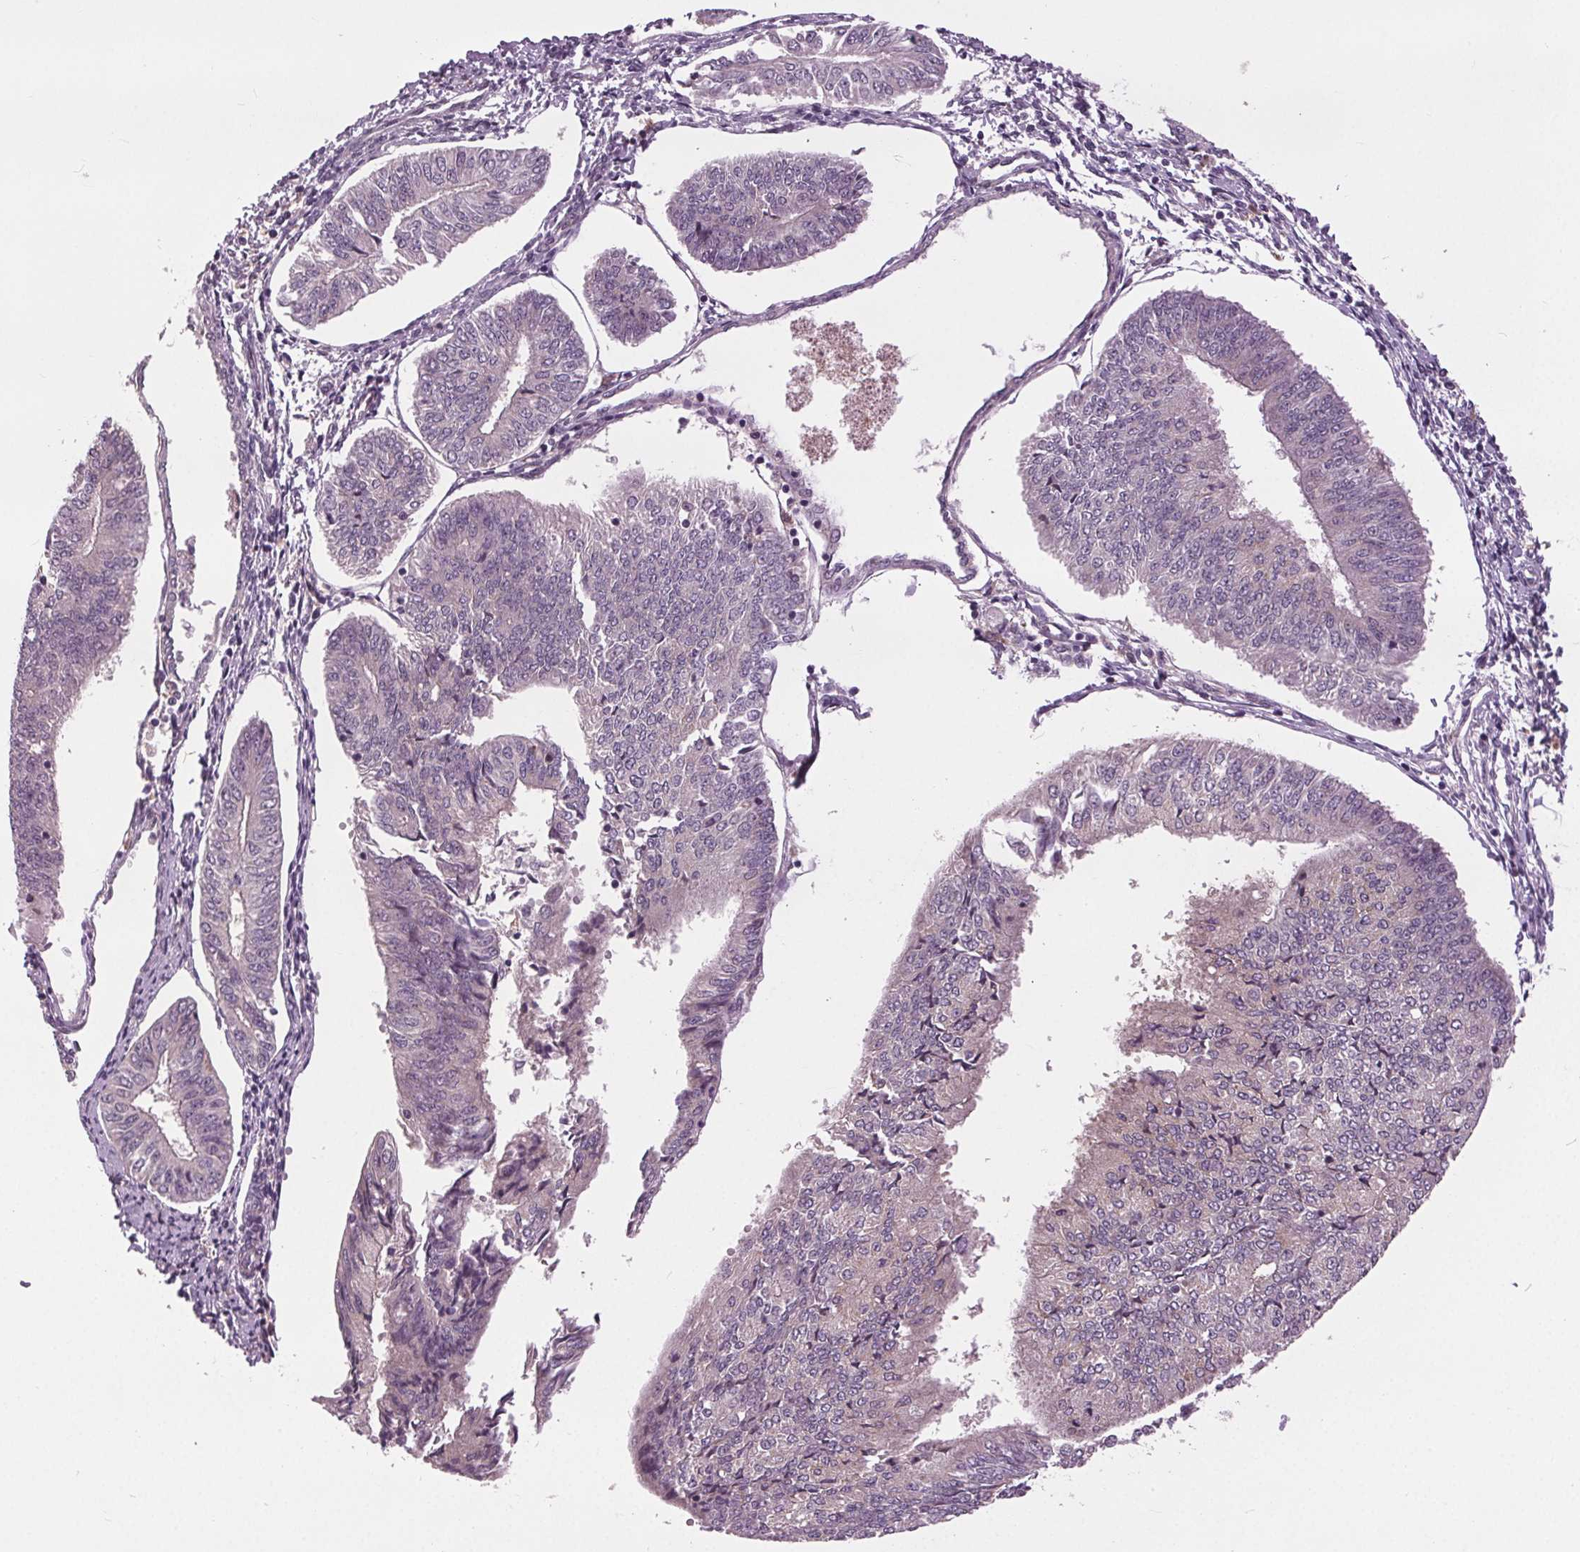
{"staining": {"intensity": "negative", "quantity": "none", "location": "none"}, "tissue": "endometrial cancer", "cell_type": "Tumor cells", "image_type": "cancer", "snomed": [{"axis": "morphology", "description": "Adenocarcinoma, NOS"}, {"axis": "topography", "description": "Endometrium"}], "caption": "Immunohistochemistry (IHC) image of neoplastic tissue: human endometrial adenocarcinoma stained with DAB shows no significant protein positivity in tumor cells.", "gene": "BSDC1", "patient": {"sex": "female", "age": 58}}